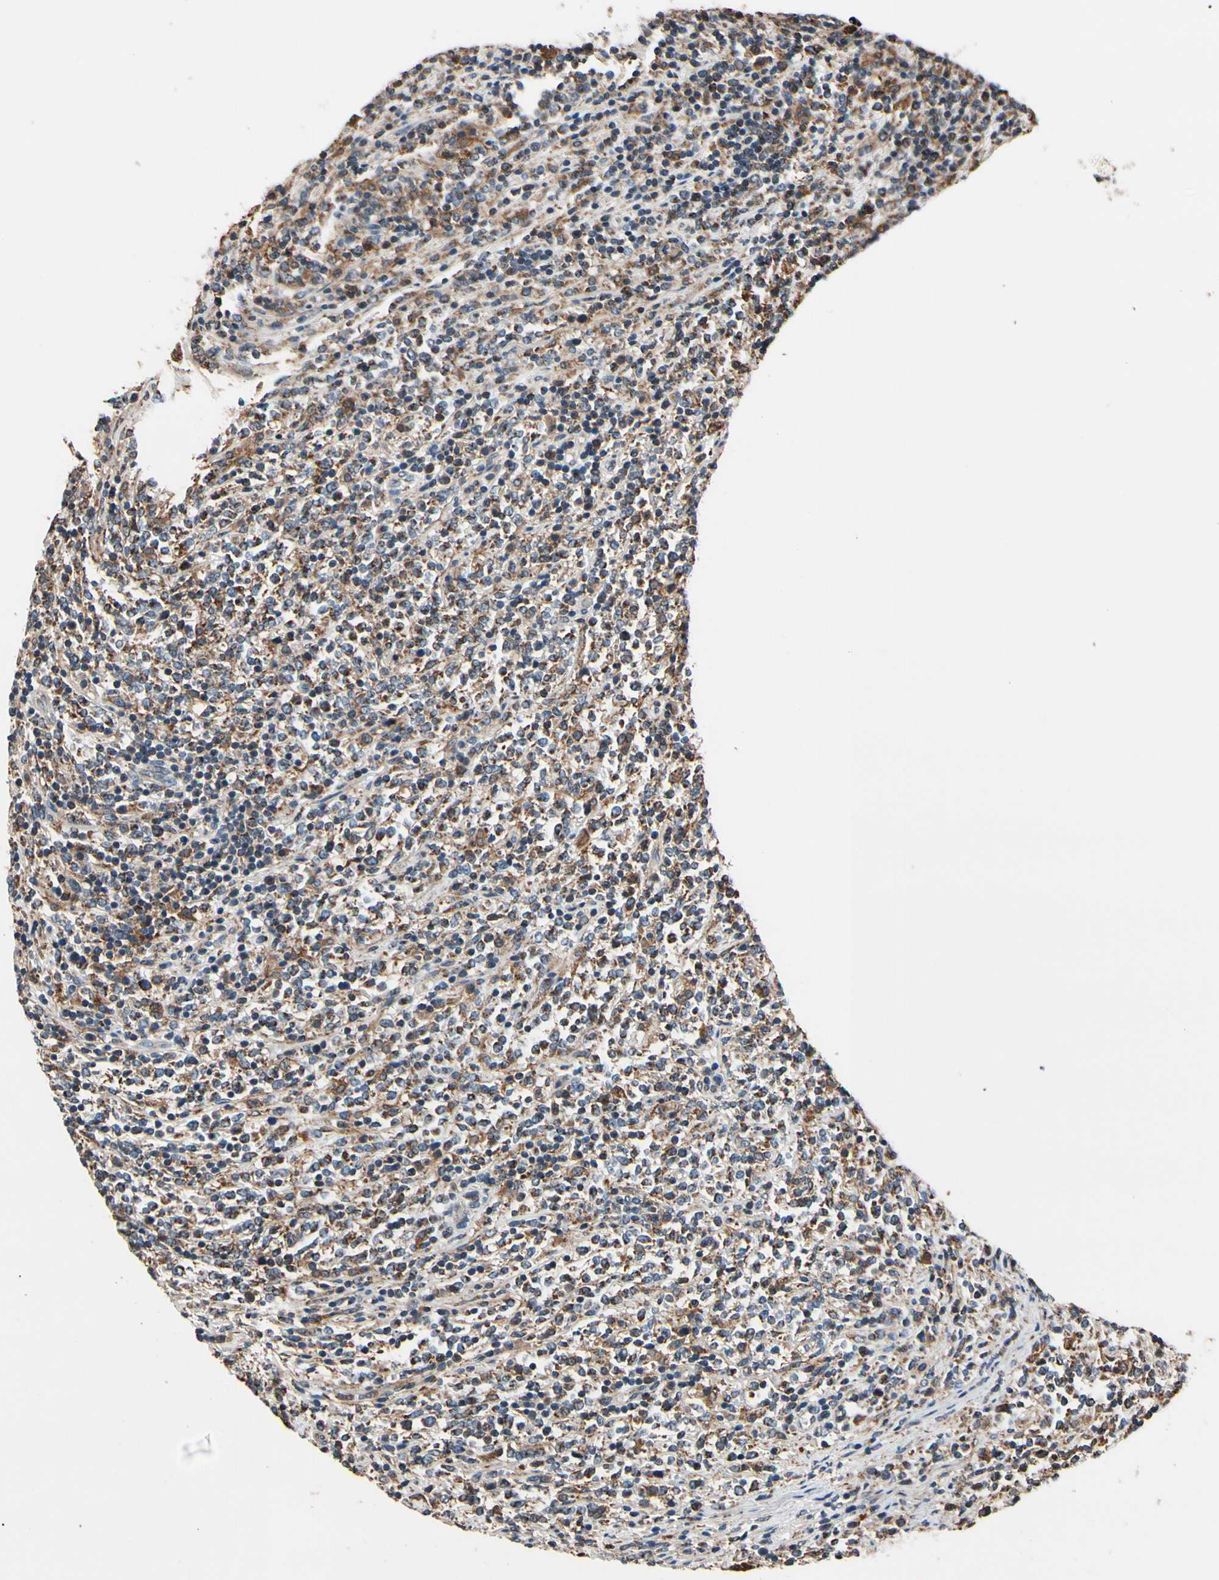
{"staining": {"intensity": "moderate", "quantity": ">75%", "location": "cytoplasmic/membranous"}, "tissue": "lymphoma", "cell_type": "Tumor cells", "image_type": "cancer", "snomed": [{"axis": "morphology", "description": "Malignant lymphoma, non-Hodgkin's type, High grade"}, {"axis": "topography", "description": "Soft tissue"}], "caption": "An image of human high-grade malignant lymphoma, non-Hodgkin's type stained for a protein shows moderate cytoplasmic/membranous brown staining in tumor cells.", "gene": "TMEM176A", "patient": {"sex": "male", "age": 18}}